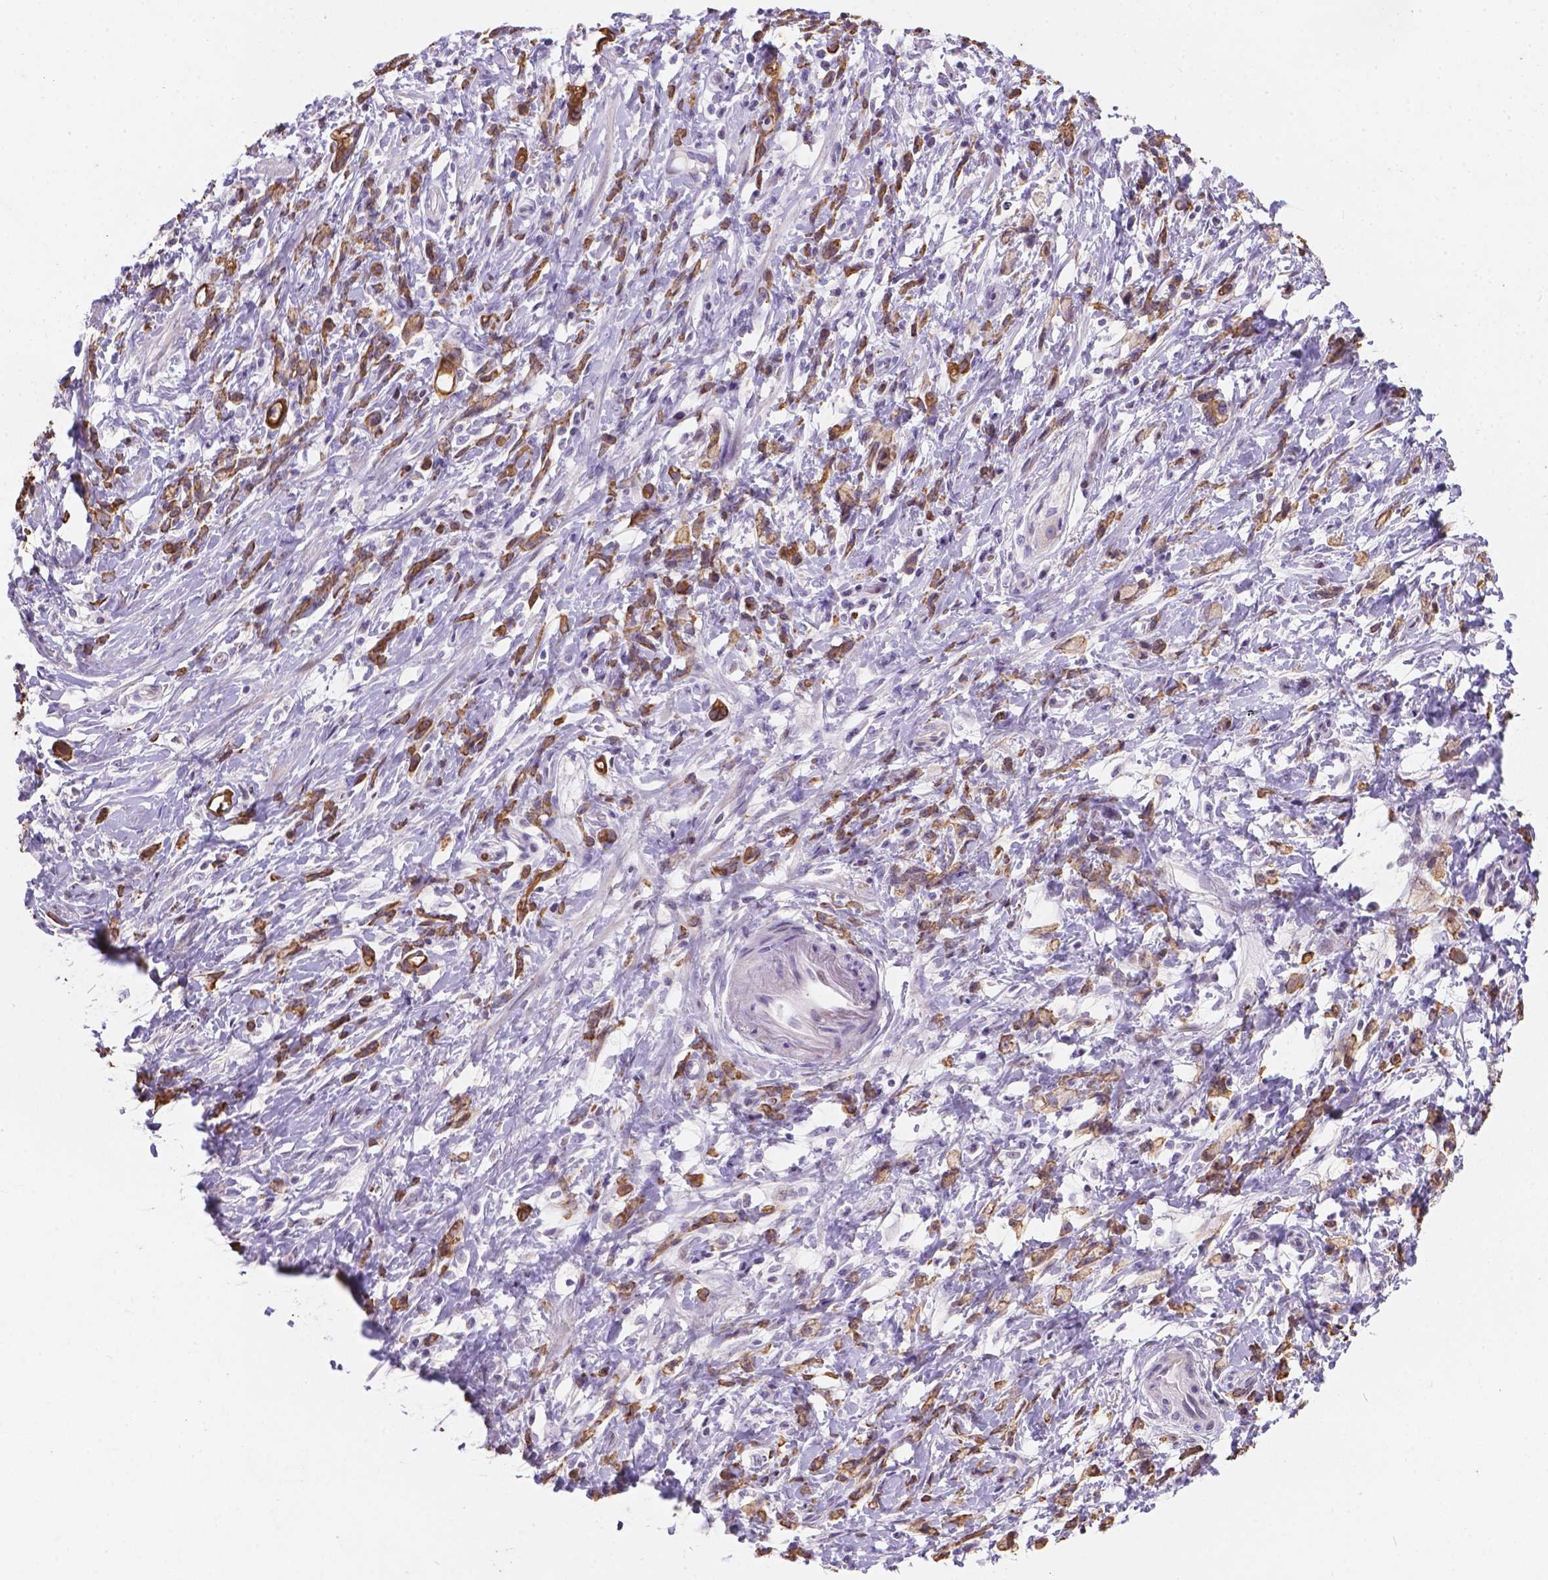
{"staining": {"intensity": "strong", "quantity": ">75%", "location": "cytoplasmic/membranous"}, "tissue": "stomach cancer", "cell_type": "Tumor cells", "image_type": "cancer", "snomed": [{"axis": "morphology", "description": "Adenocarcinoma, NOS"}, {"axis": "topography", "description": "Stomach"}], "caption": "Strong cytoplasmic/membranous positivity for a protein is appreciated in approximately >75% of tumor cells of adenocarcinoma (stomach) using IHC.", "gene": "DMWD", "patient": {"sex": "female", "age": 84}}